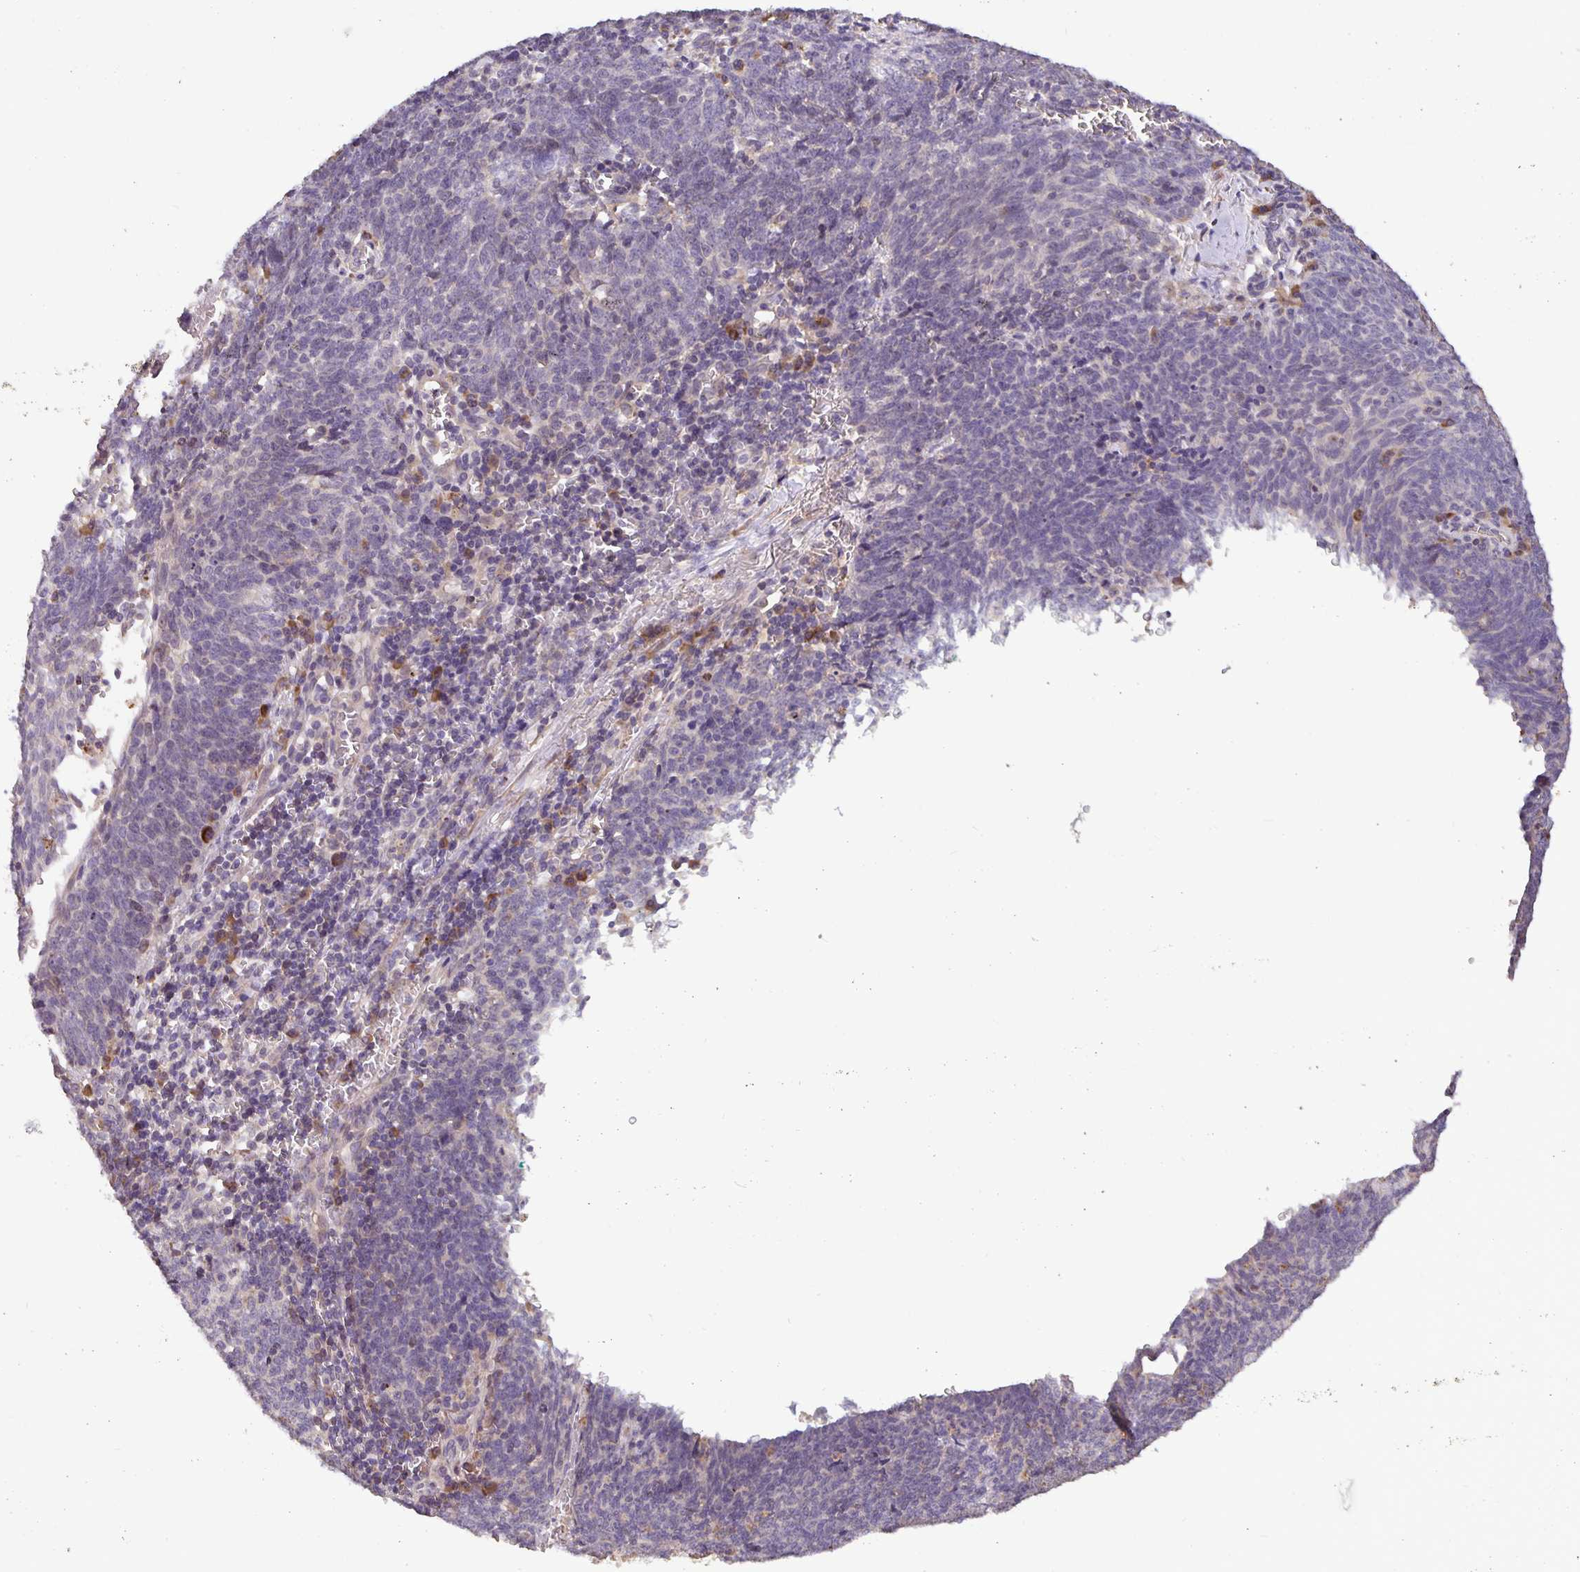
{"staining": {"intensity": "negative", "quantity": "none", "location": "none"}, "tissue": "lung cancer", "cell_type": "Tumor cells", "image_type": "cancer", "snomed": [{"axis": "morphology", "description": "Squamous cell carcinoma, NOS"}, {"axis": "topography", "description": "Lung"}], "caption": "A photomicrograph of squamous cell carcinoma (lung) stained for a protein shows no brown staining in tumor cells.", "gene": "TMEM71", "patient": {"sex": "female", "age": 72}}